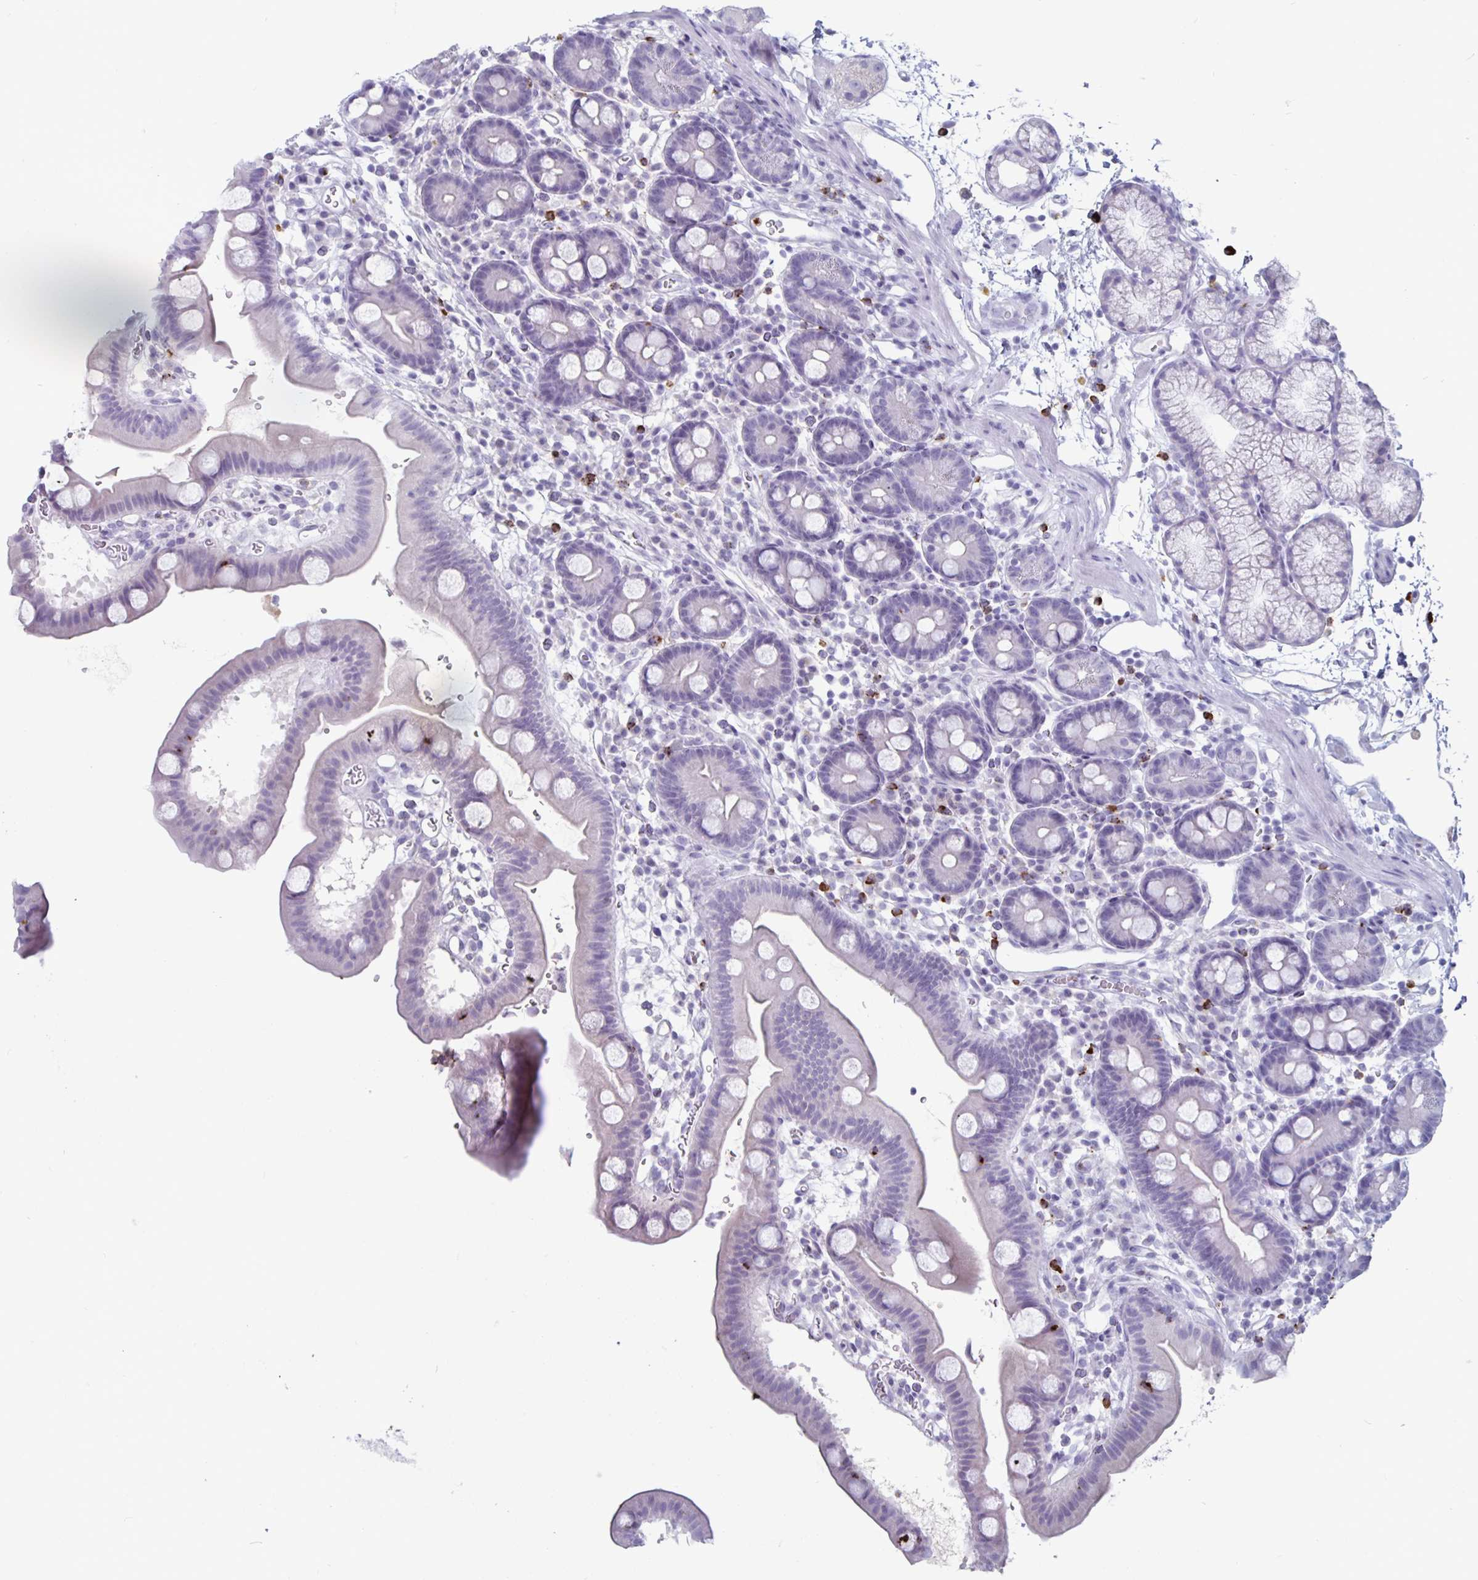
{"staining": {"intensity": "negative", "quantity": "none", "location": "none"}, "tissue": "duodenum", "cell_type": "Glandular cells", "image_type": "normal", "snomed": [{"axis": "morphology", "description": "Normal tissue, NOS"}, {"axis": "topography", "description": "Duodenum"}], "caption": "An immunohistochemistry (IHC) histopathology image of benign duodenum is shown. There is no staining in glandular cells of duodenum.", "gene": "GZMK", "patient": {"sex": "male", "age": 59}}